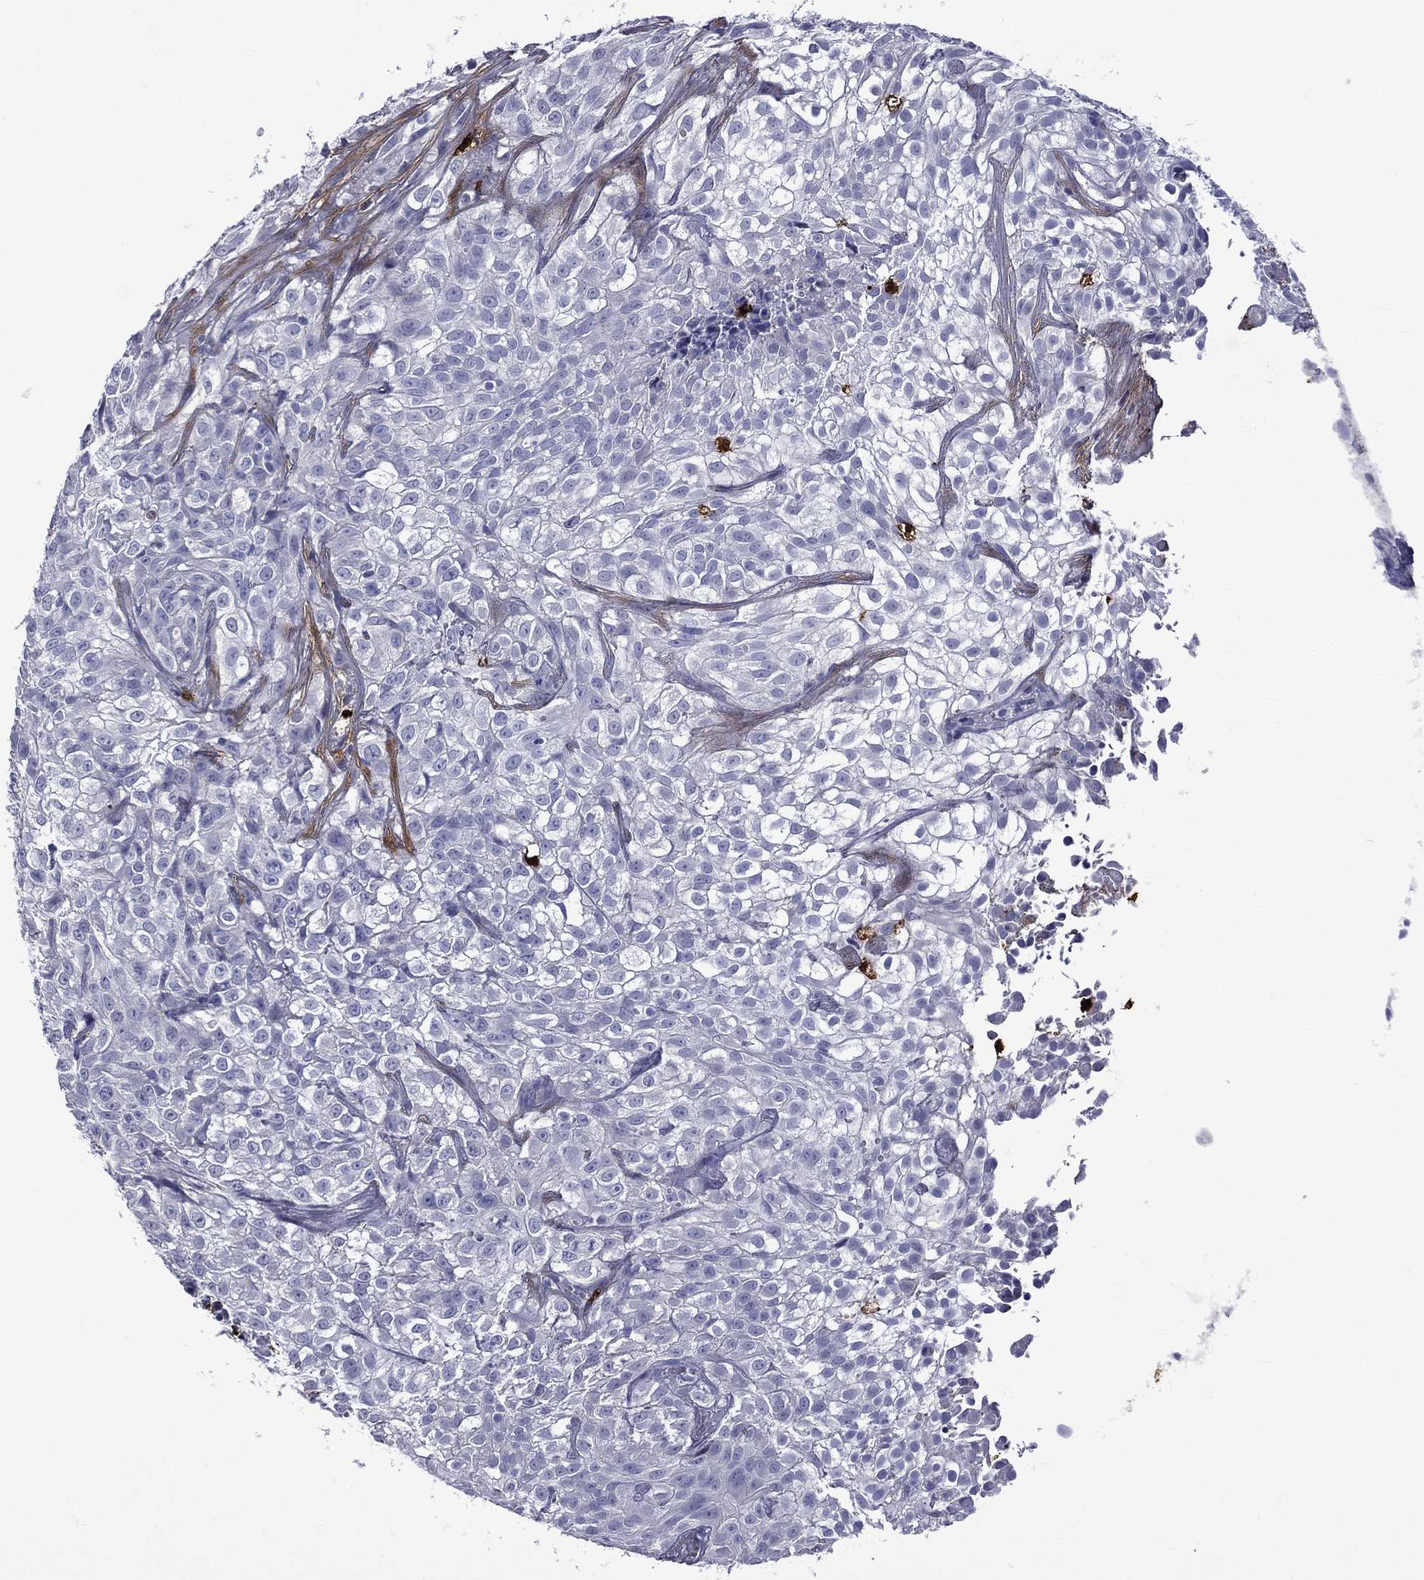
{"staining": {"intensity": "negative", "quantity": "none", "location": "none"}, "tissue": "urothelial cancer", "cell_type": "Tumor cells", "image_type": "cancer", "snomed": [{"axis": "morphology", "description": "Urothelial carcinoma, High grade"}, {"axis": "topography", "description": "Urinary bladder"}], "caption": "This is an IHC micrograph of urothelial carcinoma (high-grade). There is no expression in tumor cells.", "gene": "ELANE", "patient": {"sex": "male", "age": 56}}